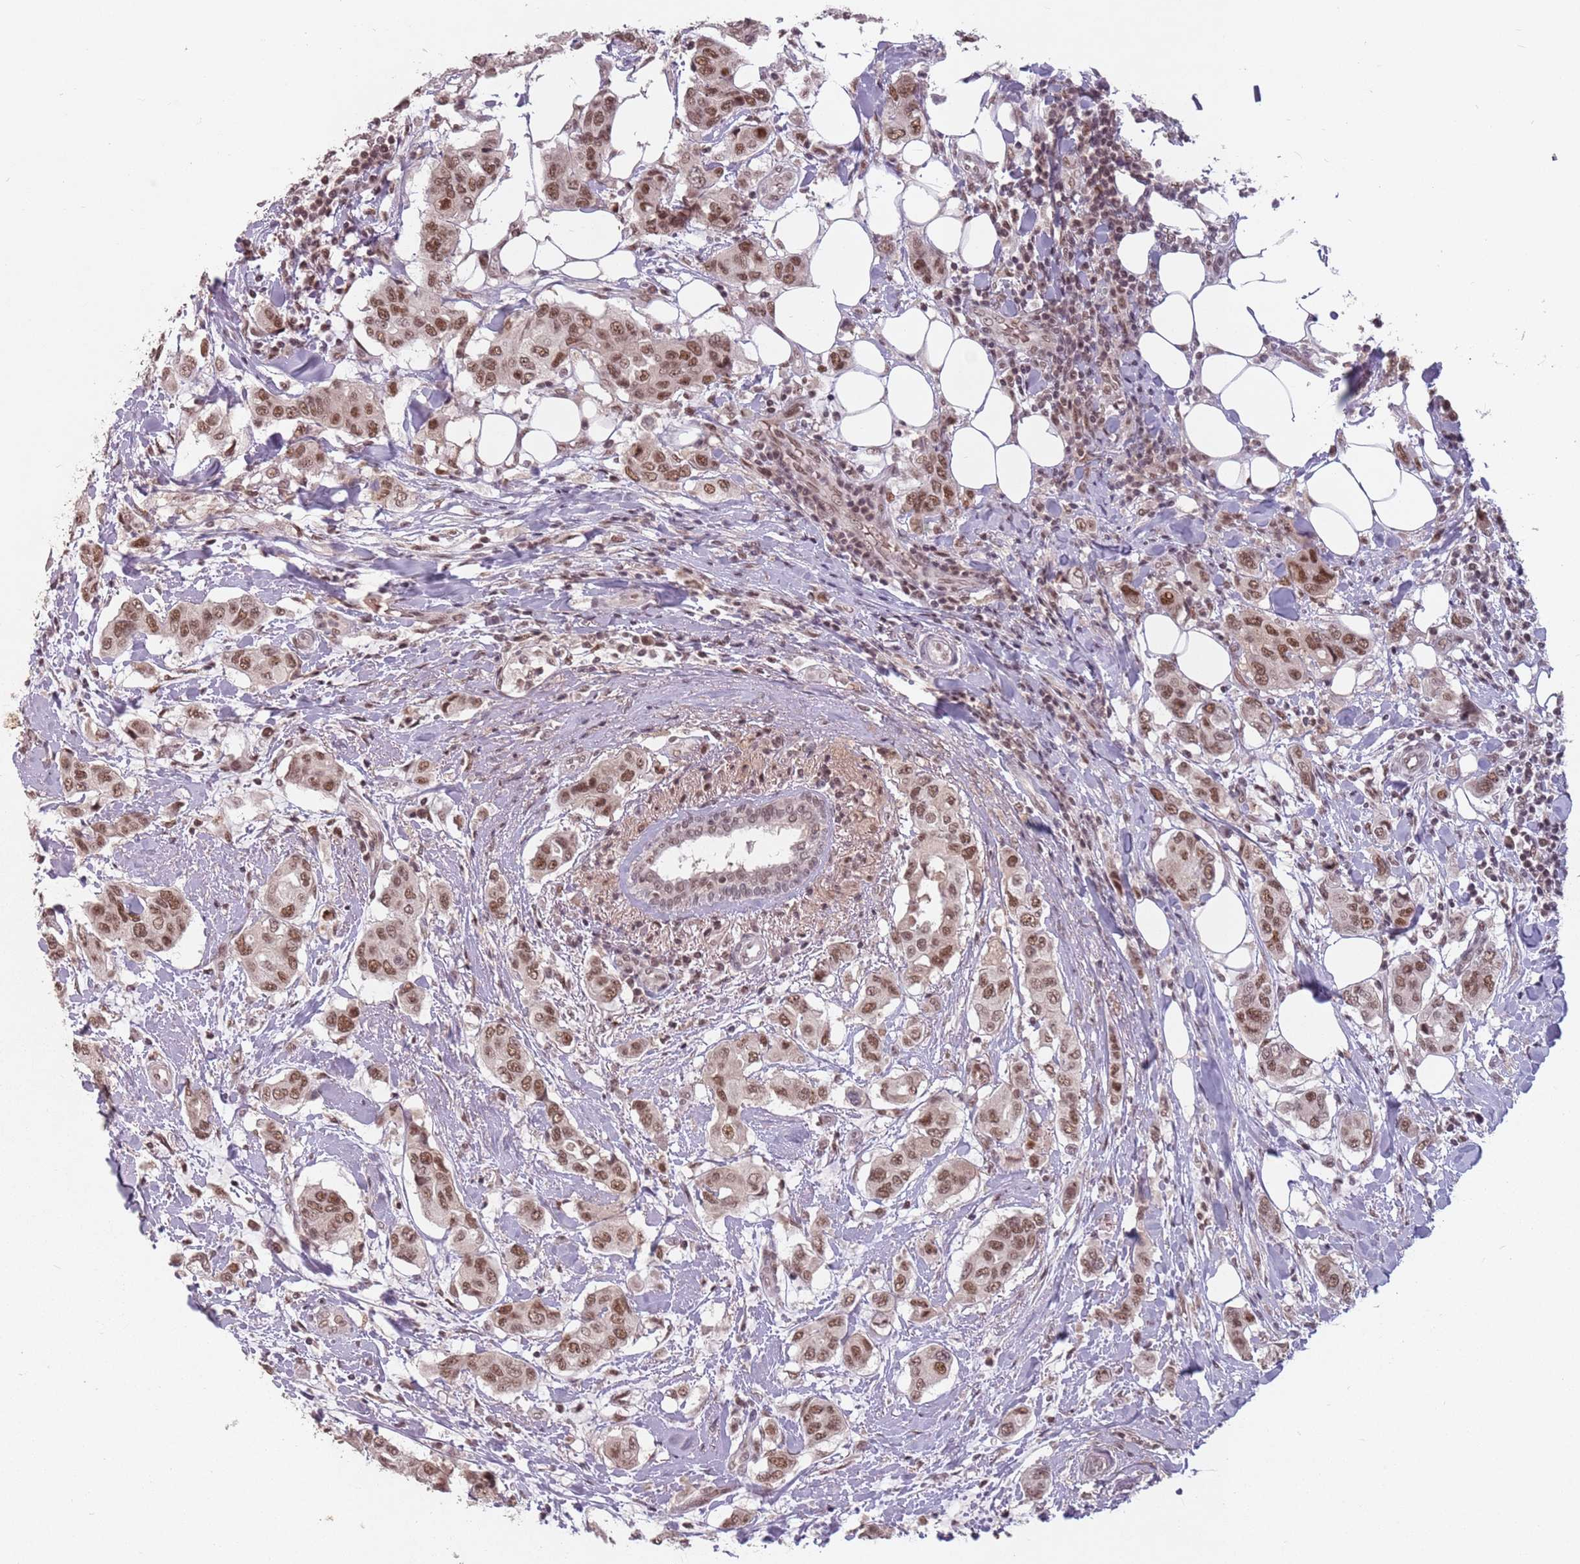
{"staining": {"intensity": "moderate", "quantity": ">75%", "location": "nuclear"}, "tissue": "breast cancer", "cell_type": "Tumor cells", "image_type": "cancer", "snomed": [{"axis": "morphology", "description": "Lobular carcinoma"}, {"axis": "topography", "description": "Breast"}], "caption": "Breast cancer (lobular carcinoma) stained with a brown dye exhibits moderate nuclear positive positivity in about >75% of tumor cells.", "gene": "NCBP1", "patient": {"sex": "female", "age": 51}}